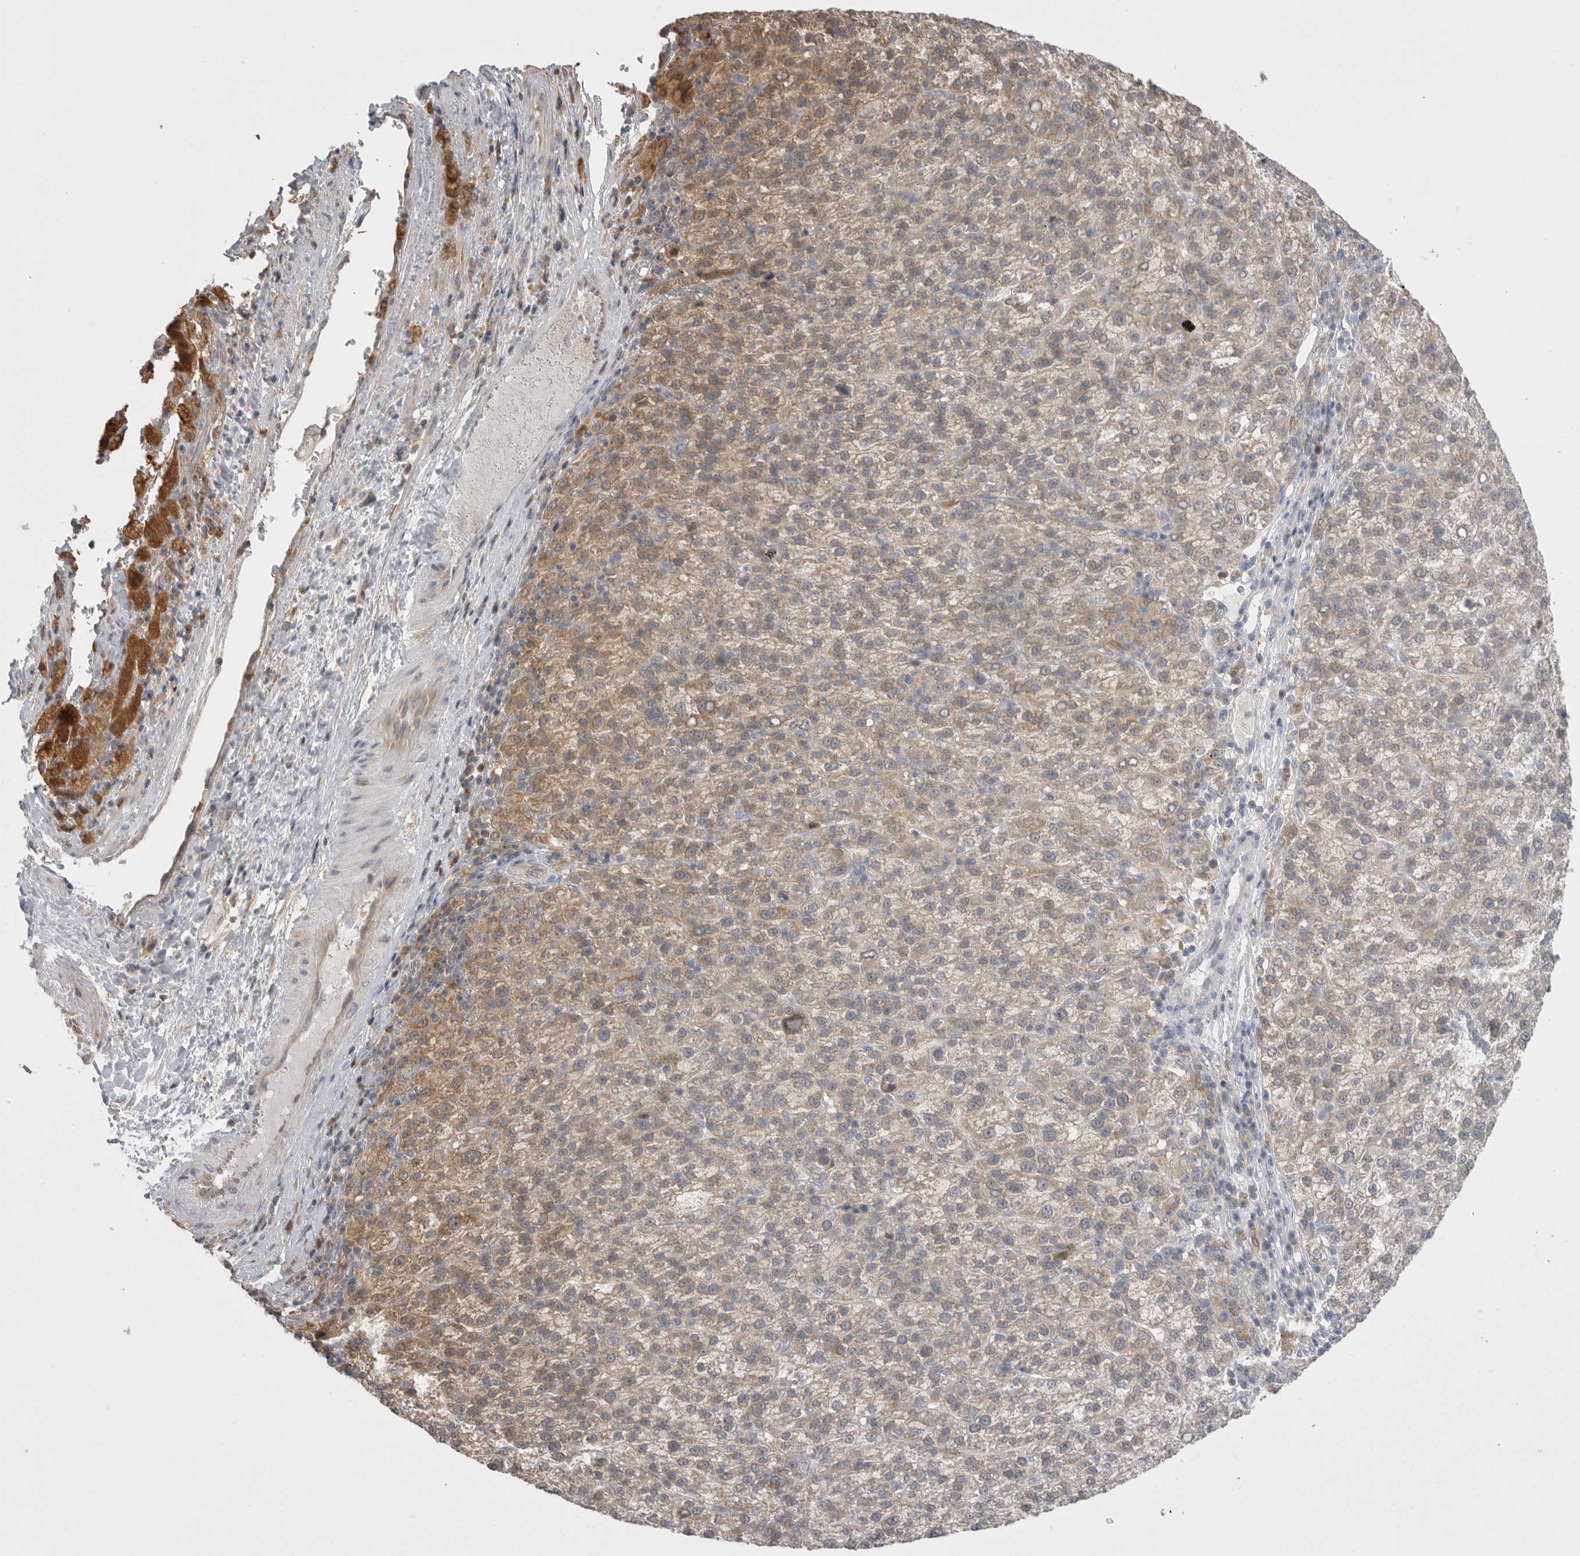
{"staining": {"intensity": "moderate", "quantity": "25%-75%", "location": "cytoplasmic/membranous"}, "tissue": "liver cancer", "cell_type": "Tumor cells", "image_type": "cancer", "snomed": [{"axis": "morphology", "description": "Carcinoma, Hepatocellular, NOS"}, {"axis": "topography", "description": "Liver"}], "caption": "High-power microscopy captured an IHC image of hepatocellular carcinoma (liver), revealing moderate cytoplasmic/membranous expression in approximately 25%-75% of tumor cells. (brown staining indicates protein expression, while blue staining denotes nuclei).", "gene": "KYAT3", "patient": {"sex": "female", "age": 58}}